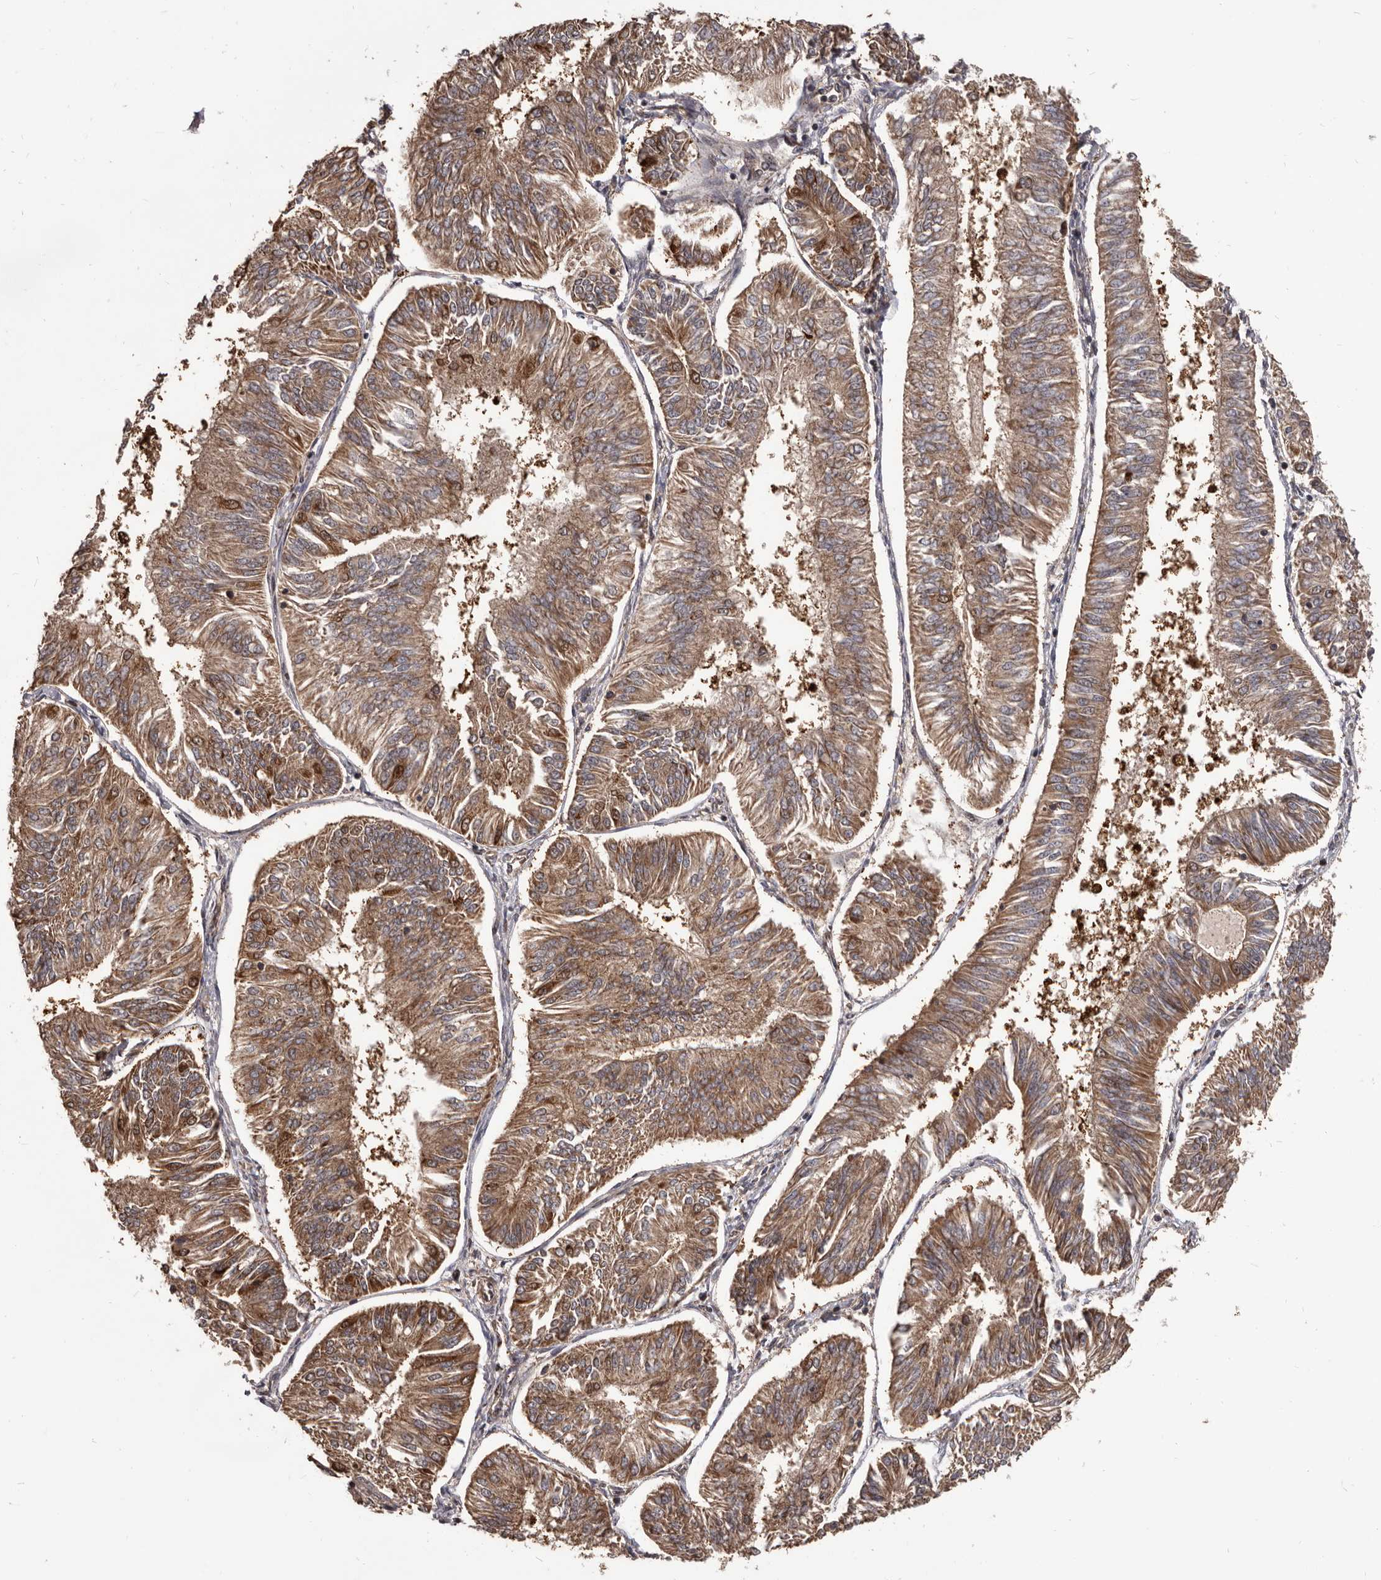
{"staining": {"intensity": "moderate", "quantity": ">75%", "location": "cytoplasmic/membranous"}, "tissue": "endometrial cancer", "cell_type": "Tumor cells", "image_type": "cancer", "snomed": [{"axis": "morphology", "description": "Adenocarcinoma, NOS"}, {"axis": "topography", "description": "Endometrium"}], "caption": "Immunohistochemistry image of human endometrial adenocarcinoma stained for a protein (brown), which exhibits medium levels of moderate cytoplasmic/membranous staining in about >75% of tumor cells.", "gene": "MAP3K14", "patient": {"sex": "female", "age": 58}}